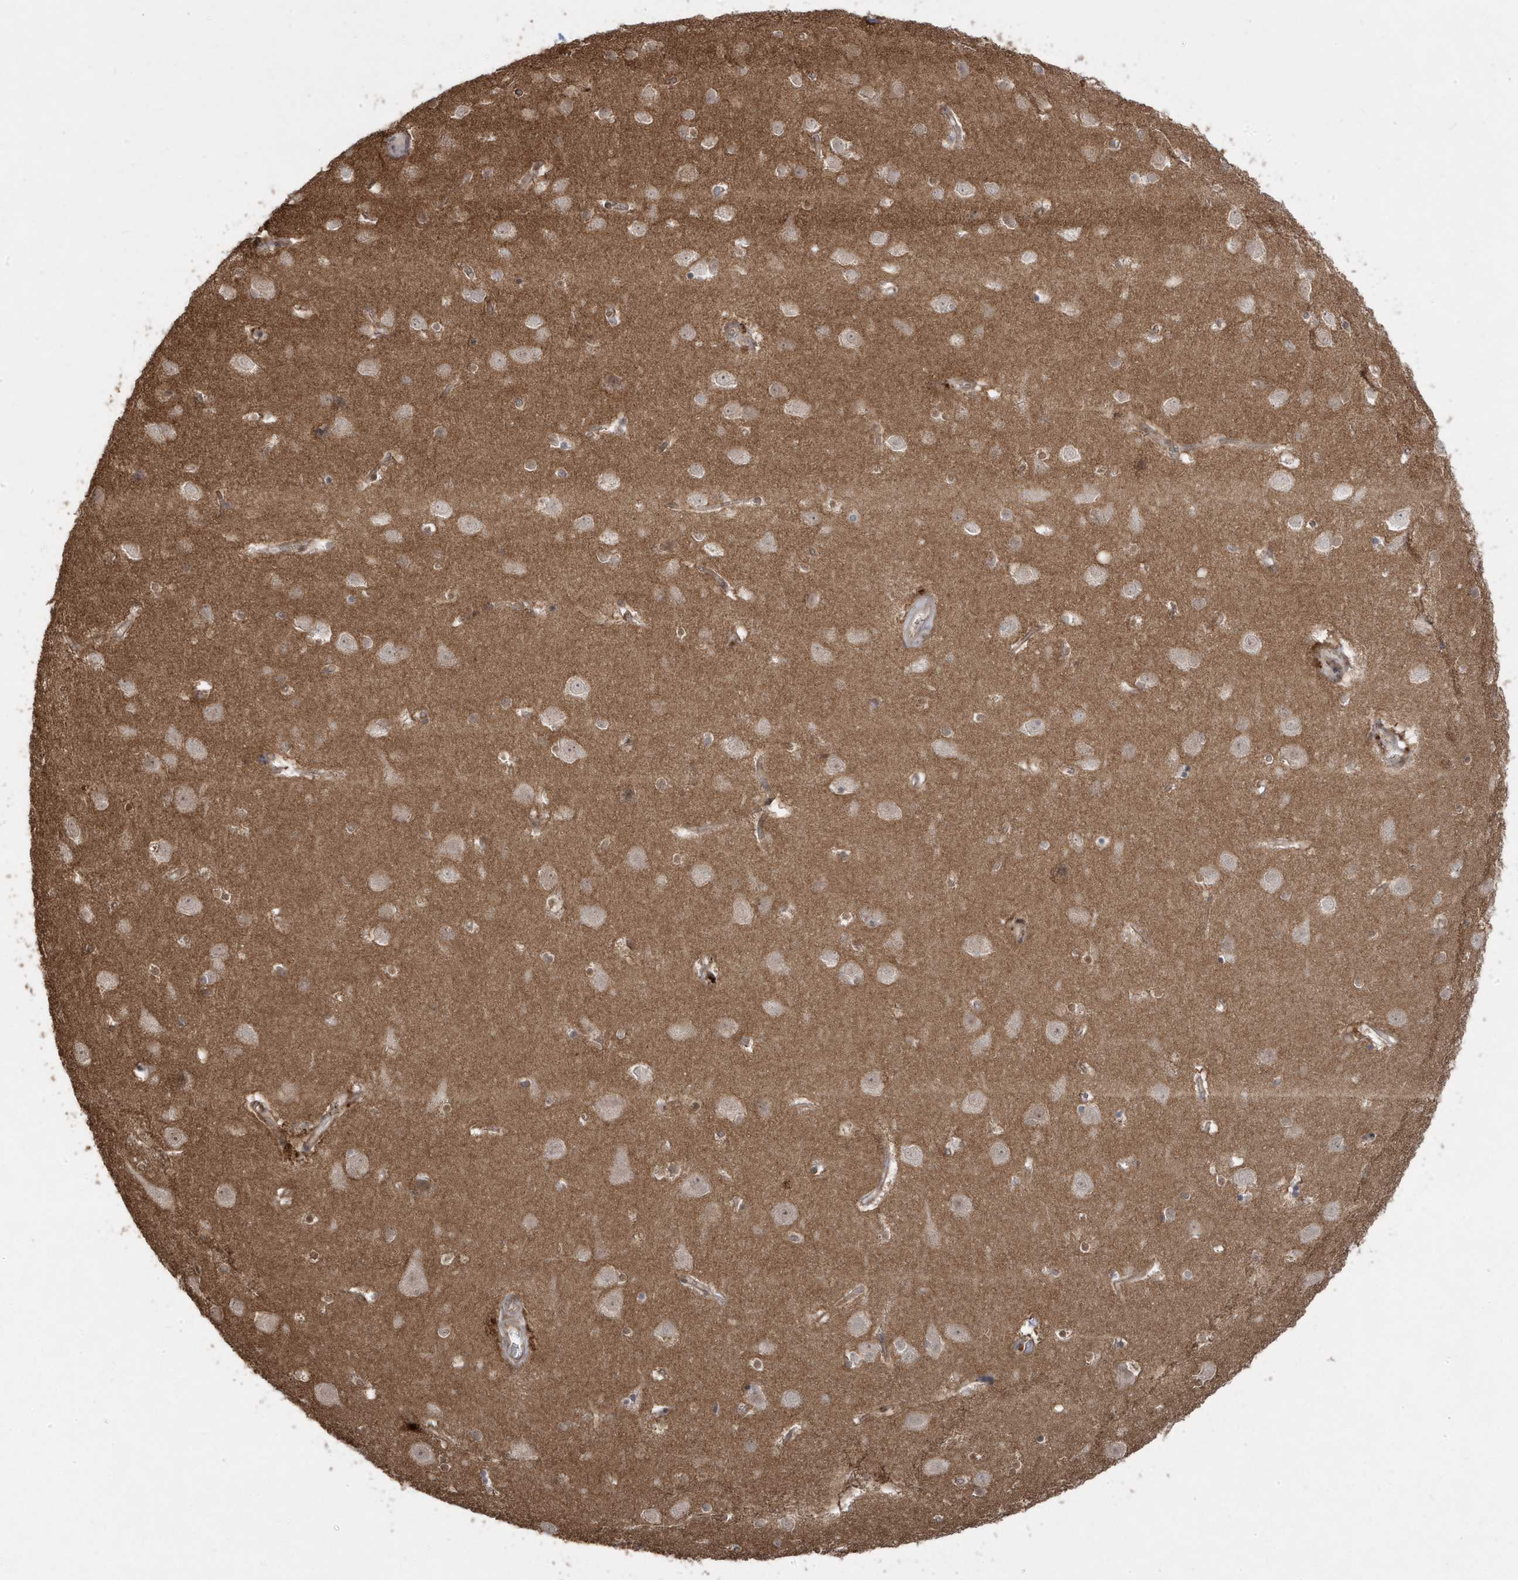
{"staining": {"intensity": "weak", "quantity": ">75%", "location": "cytoplasmic/membranous"}, "tissue": "cerebral cortex", "cell_type": "Endothelial cells", "image_type": "normal", "snomed": [{"axis": "morphology", "description": "Normal tissue, NOS"}, {"axis": "topography", "description": "Cerebral cortex"}], "caption": "Weak cytoplasmic/membranous expression for a protein is present in approximately >75% of endothelial cells of unremarkable cerebral cortex using immunohistochemistry.", "gene": "DNAJC12", "patient": {"sex": "male", "age": 54}}